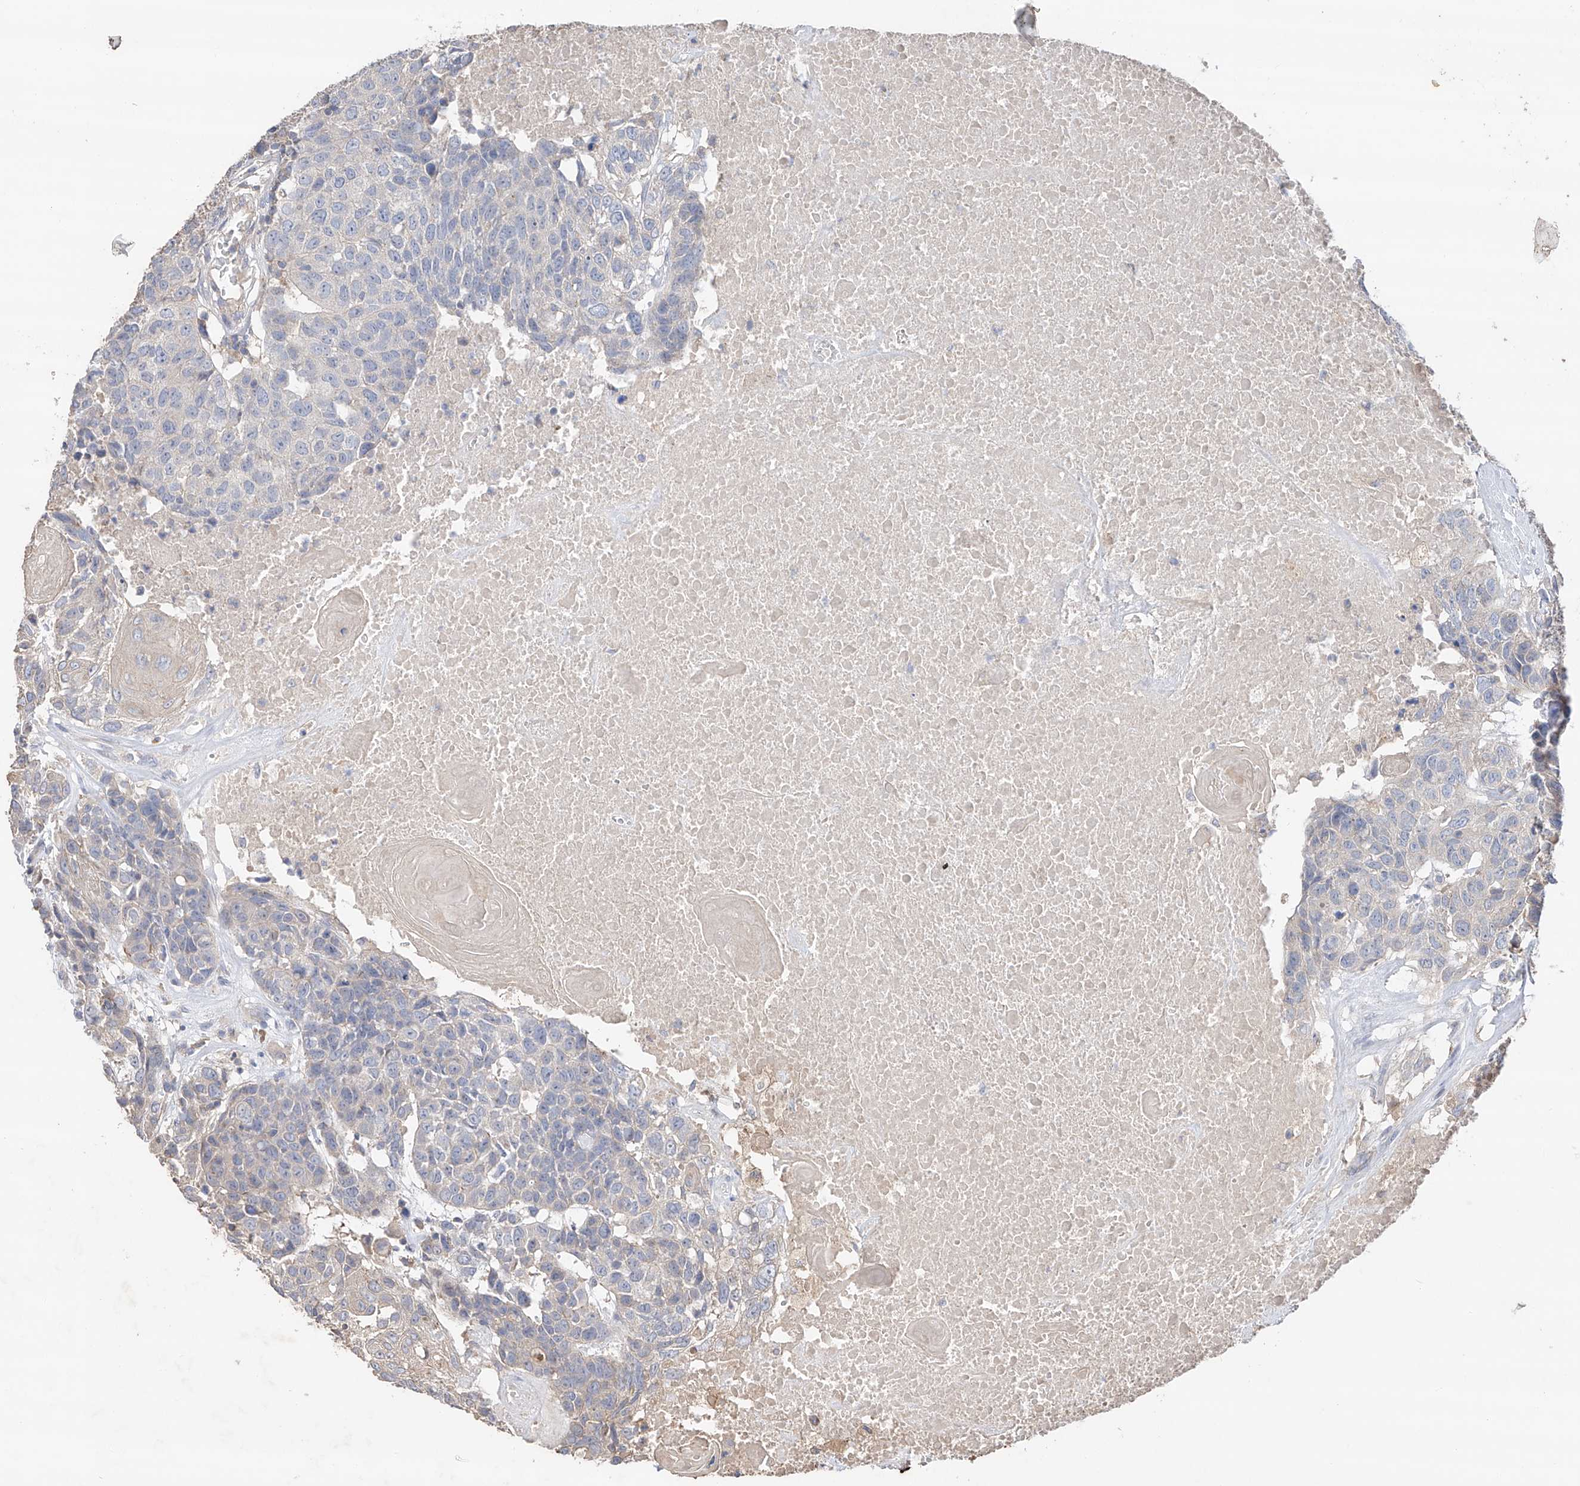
{"staining": {"intensity": "negative", "quantity": "none", "location": "none"}, "tissue": "head and neck cancer", "cell_type": "Tumor cells", "image_type": "cancer", "snomed": [{"axis": "morphology", "description": "Squamous cell carcinoma, NOS"}, {"axis": "topography", "description": "Head-Neck"}], "caption": "High power microscopy histopathology image of an IHC photomicrograph of head and neck squamous cell carcinoma, revealing no significant staining in tumor cells.", "gene": "EDN1", "patient": {"sex": "male", "age": 66}}